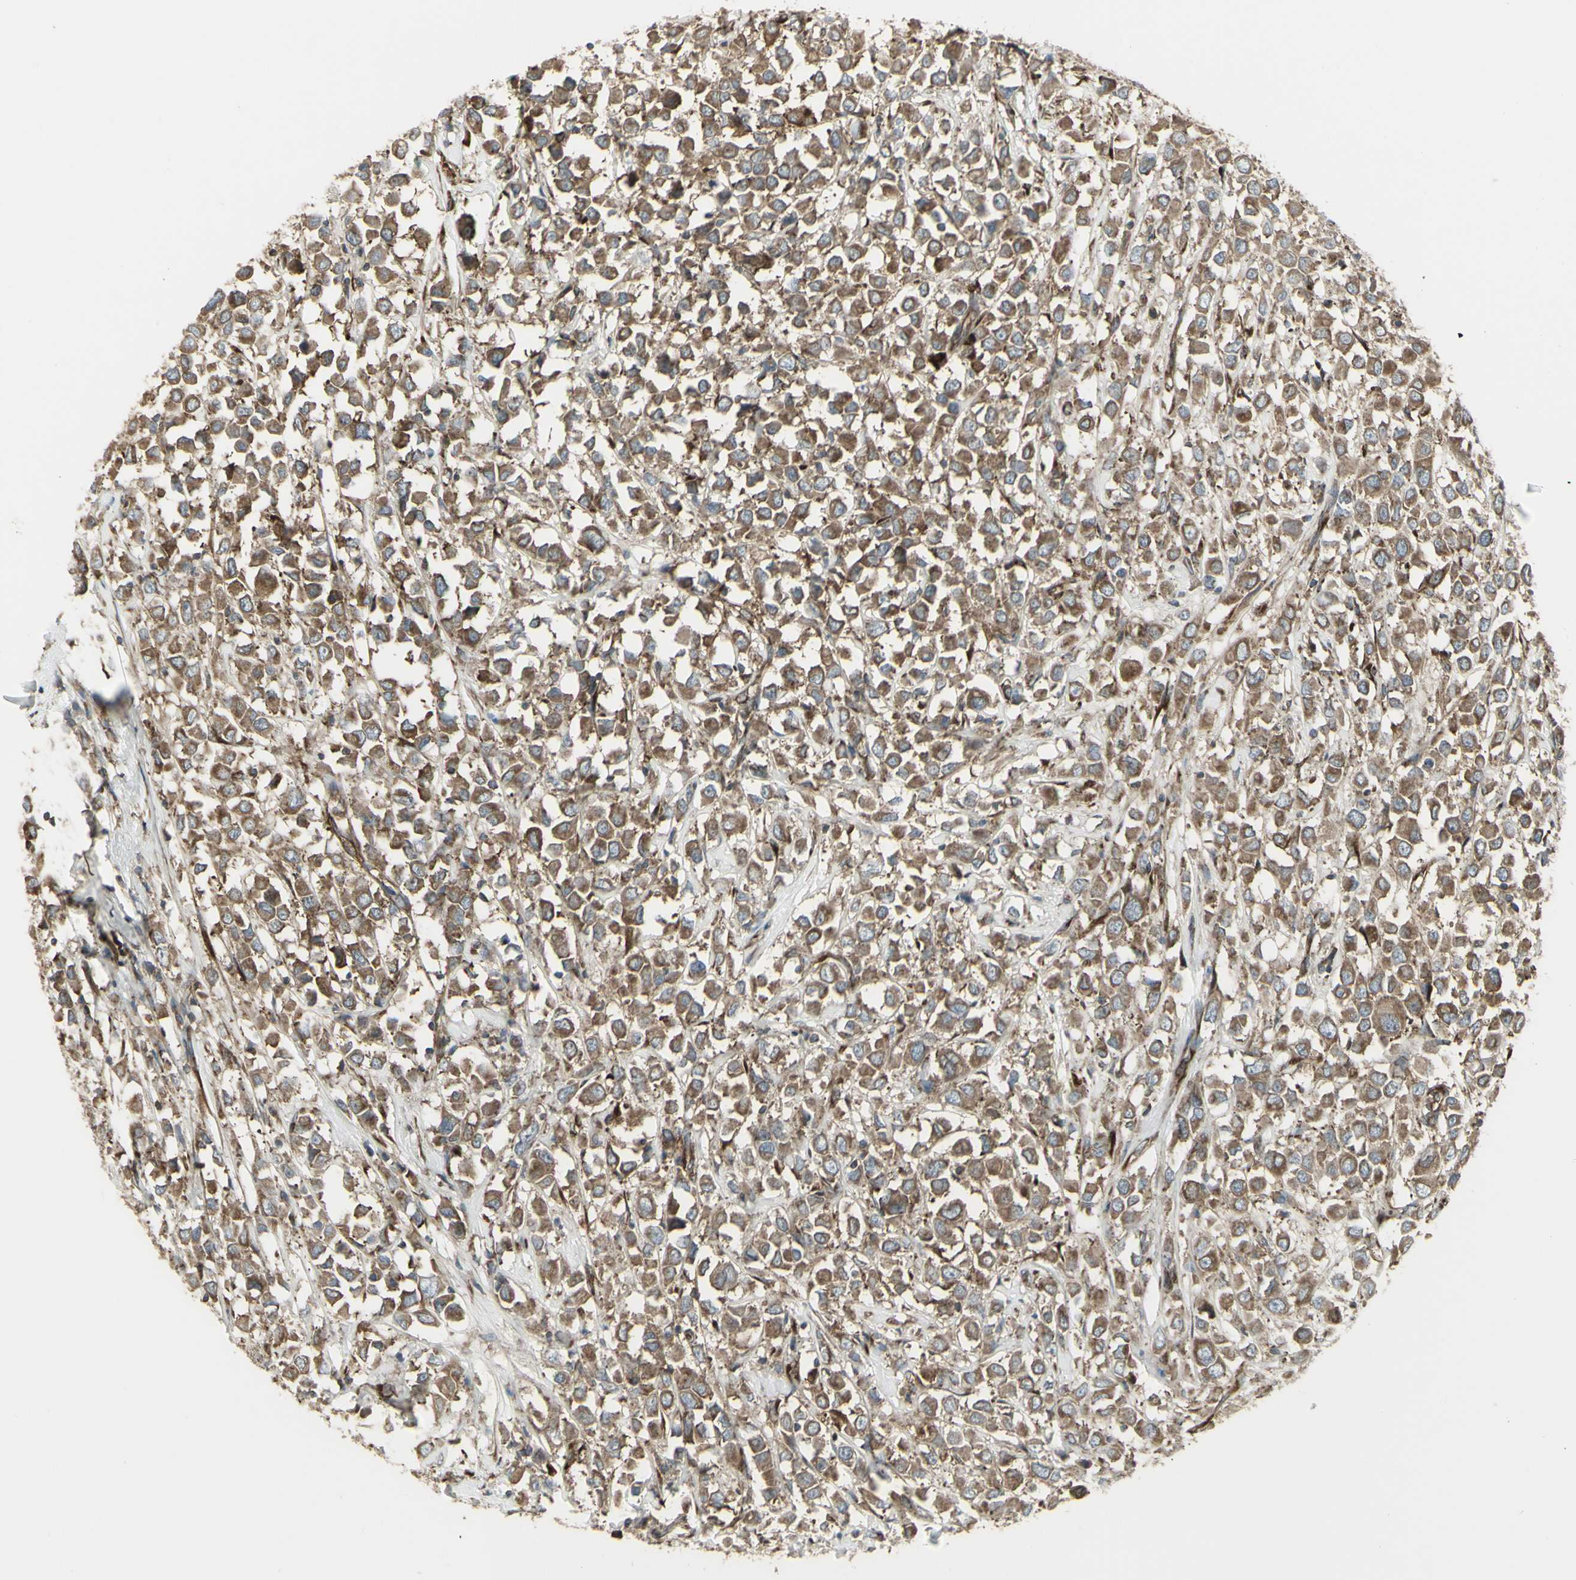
{"staining": {"intensity": "moderate", "quantity": ">75%", "location": "cytoplasmic/membranous"}, "tissue": "breast cancer", "cell_type": "Tumor cells", "image_type": "cancer", "snomed": [{"axis": "morphology", "description": "Duct carcinoma"}, {"axis": "topography", "description": "Breast"}], "caption": "Protein expression by immunohistochemistry (IHC) displays moderate cytoplasmic/membranous expression in about >75% of tumor cells in intraductal carcinoma (breast).", "gene": "FKBP3", "patient": {"sex": "female", "age": 61}}